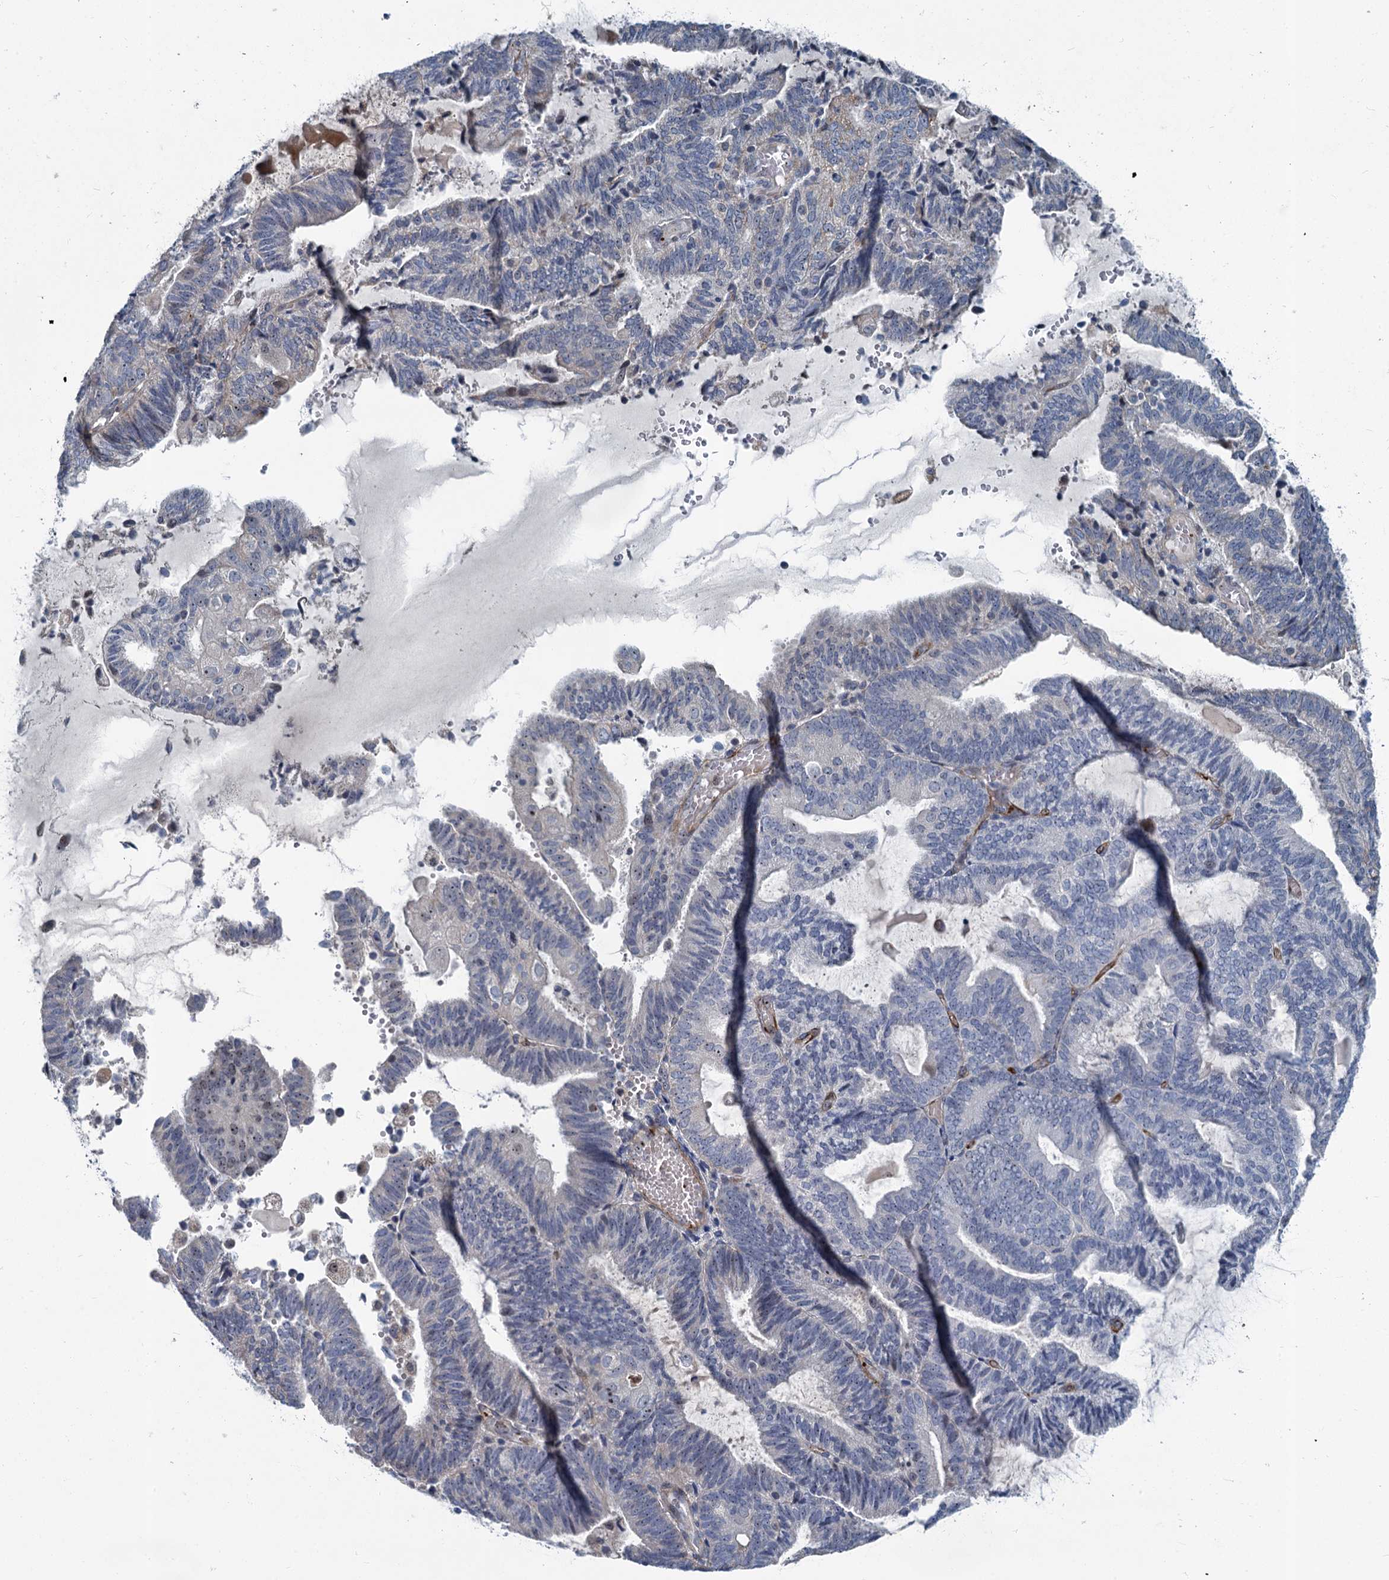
{"staining": {"intensity": "negative", "quantity": "none", "location": "none"}, "tissue": "endometrial cancer", "cell_type": "Tumor cells", "image_type": "cancer", "snomed": [{"axis": "morphology", "description": "Adenocarcinoma, NOS"}, {"axis": "topography", "description": "Endometrium"}], "caption": "Tumor cells are negative for protein expression in human endometrial adenocarcinoma. Brightfield microscopy of IHC stained with DAB (3,3'-diaminobenzidine) (brown) and hematoxylin (blue), captured at high magnification.", "gene": "ASXL3", "patient": {"sex": "female", "age": 81}}